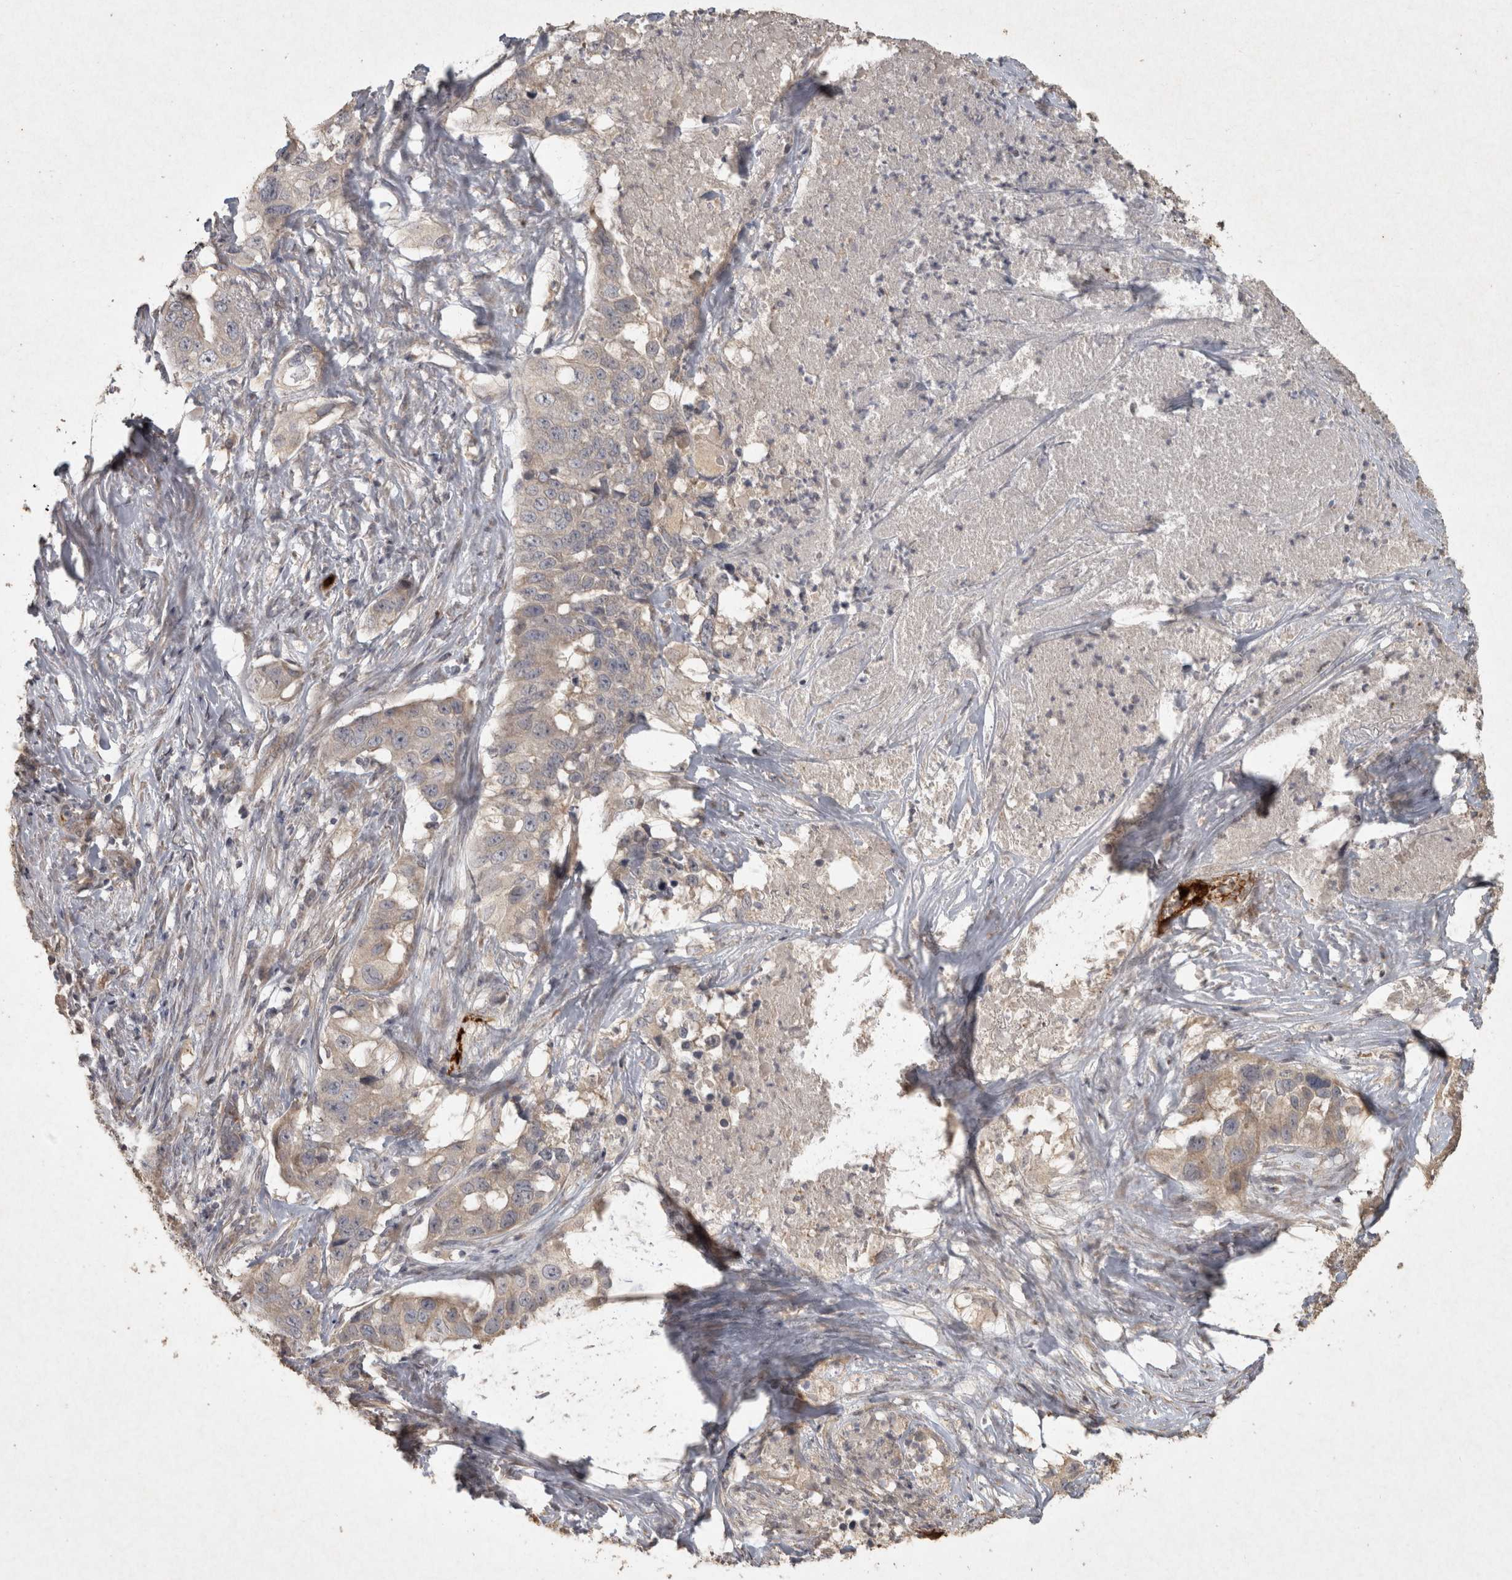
{"staining": {"intensity": "weak", "quantity": "<25%", "location": "cytoplasmic/membranous"}, "tissue": "lung cancer", "cell_type": "Tumor cells", "image_type": "cancer", "snomed": [{"axis": "morphology", "description": "Adenocarcinoma, NOS"}, {"axis": "topography", "description": "Lung"}], "caption": "DAB (3,3'-diaminobenzidine) immunohistochemical staining of lung cancer (adenocarcinoma) exhibits no significant staining in tumor cells.", "gene": "OSTN", "patient": {"sex": "female", "age": 51}}